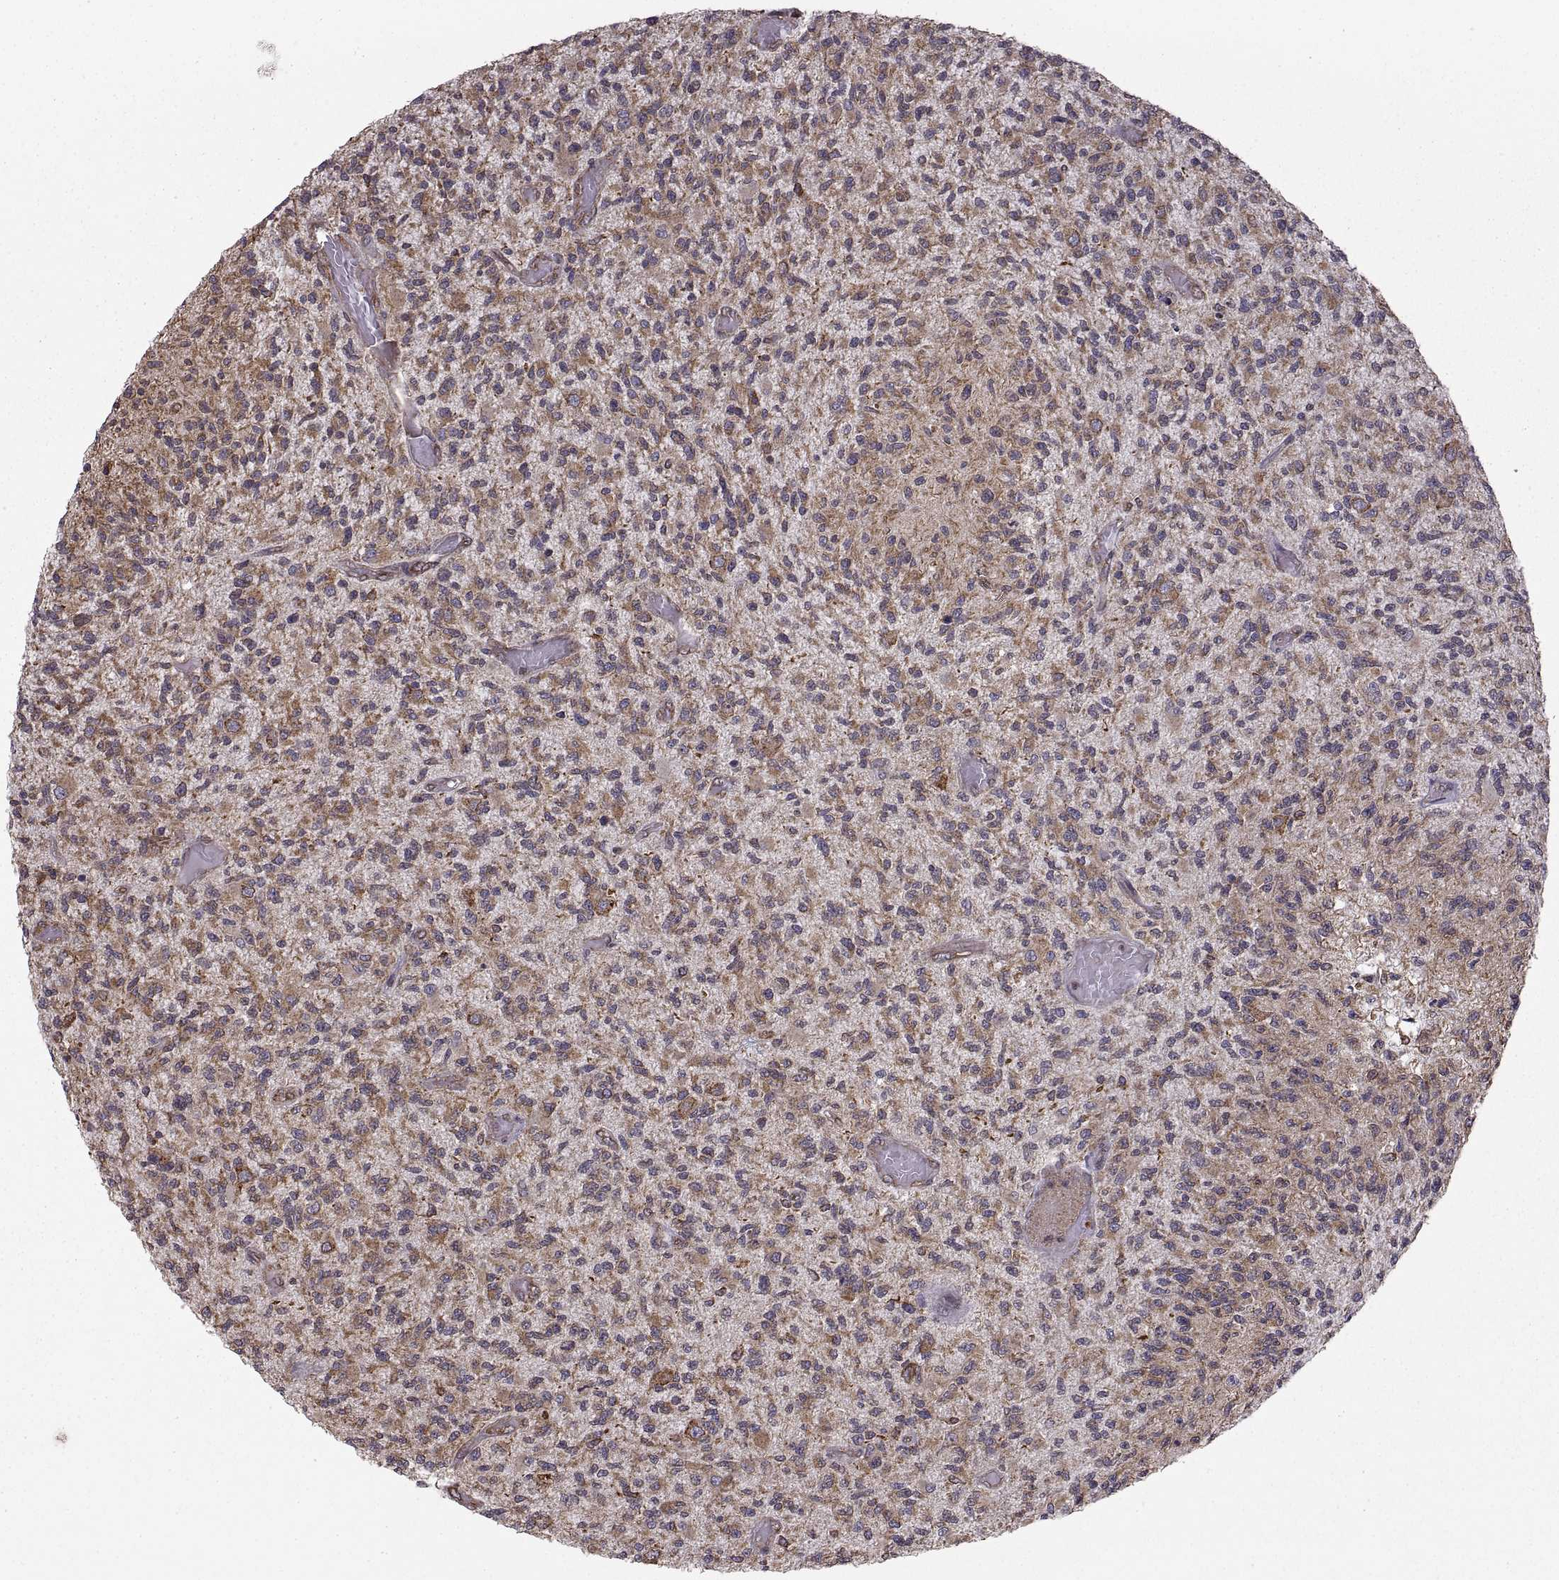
{"staining": {"intensity": "moderate", "quantity": "25%-75%", "location": "cytoplasmic/membranous"}, "tissue": "glioma", "cell_type": "Tumor cells", "image_type": "cancer", "snomed": [{"axis": "morphology", "description": "Glioma, malignant, High grade"}, {"axis": "topography", "description": "Brain"}], "caption": "This is a micrograph of immunohistochemistry staining of high-grade glioma (malignant), which shows moderate staining in the cytoplasmic/membranous of tumor cells.", "gene": "PDIA3", "patient": {"sex": "female", "age": 63}}